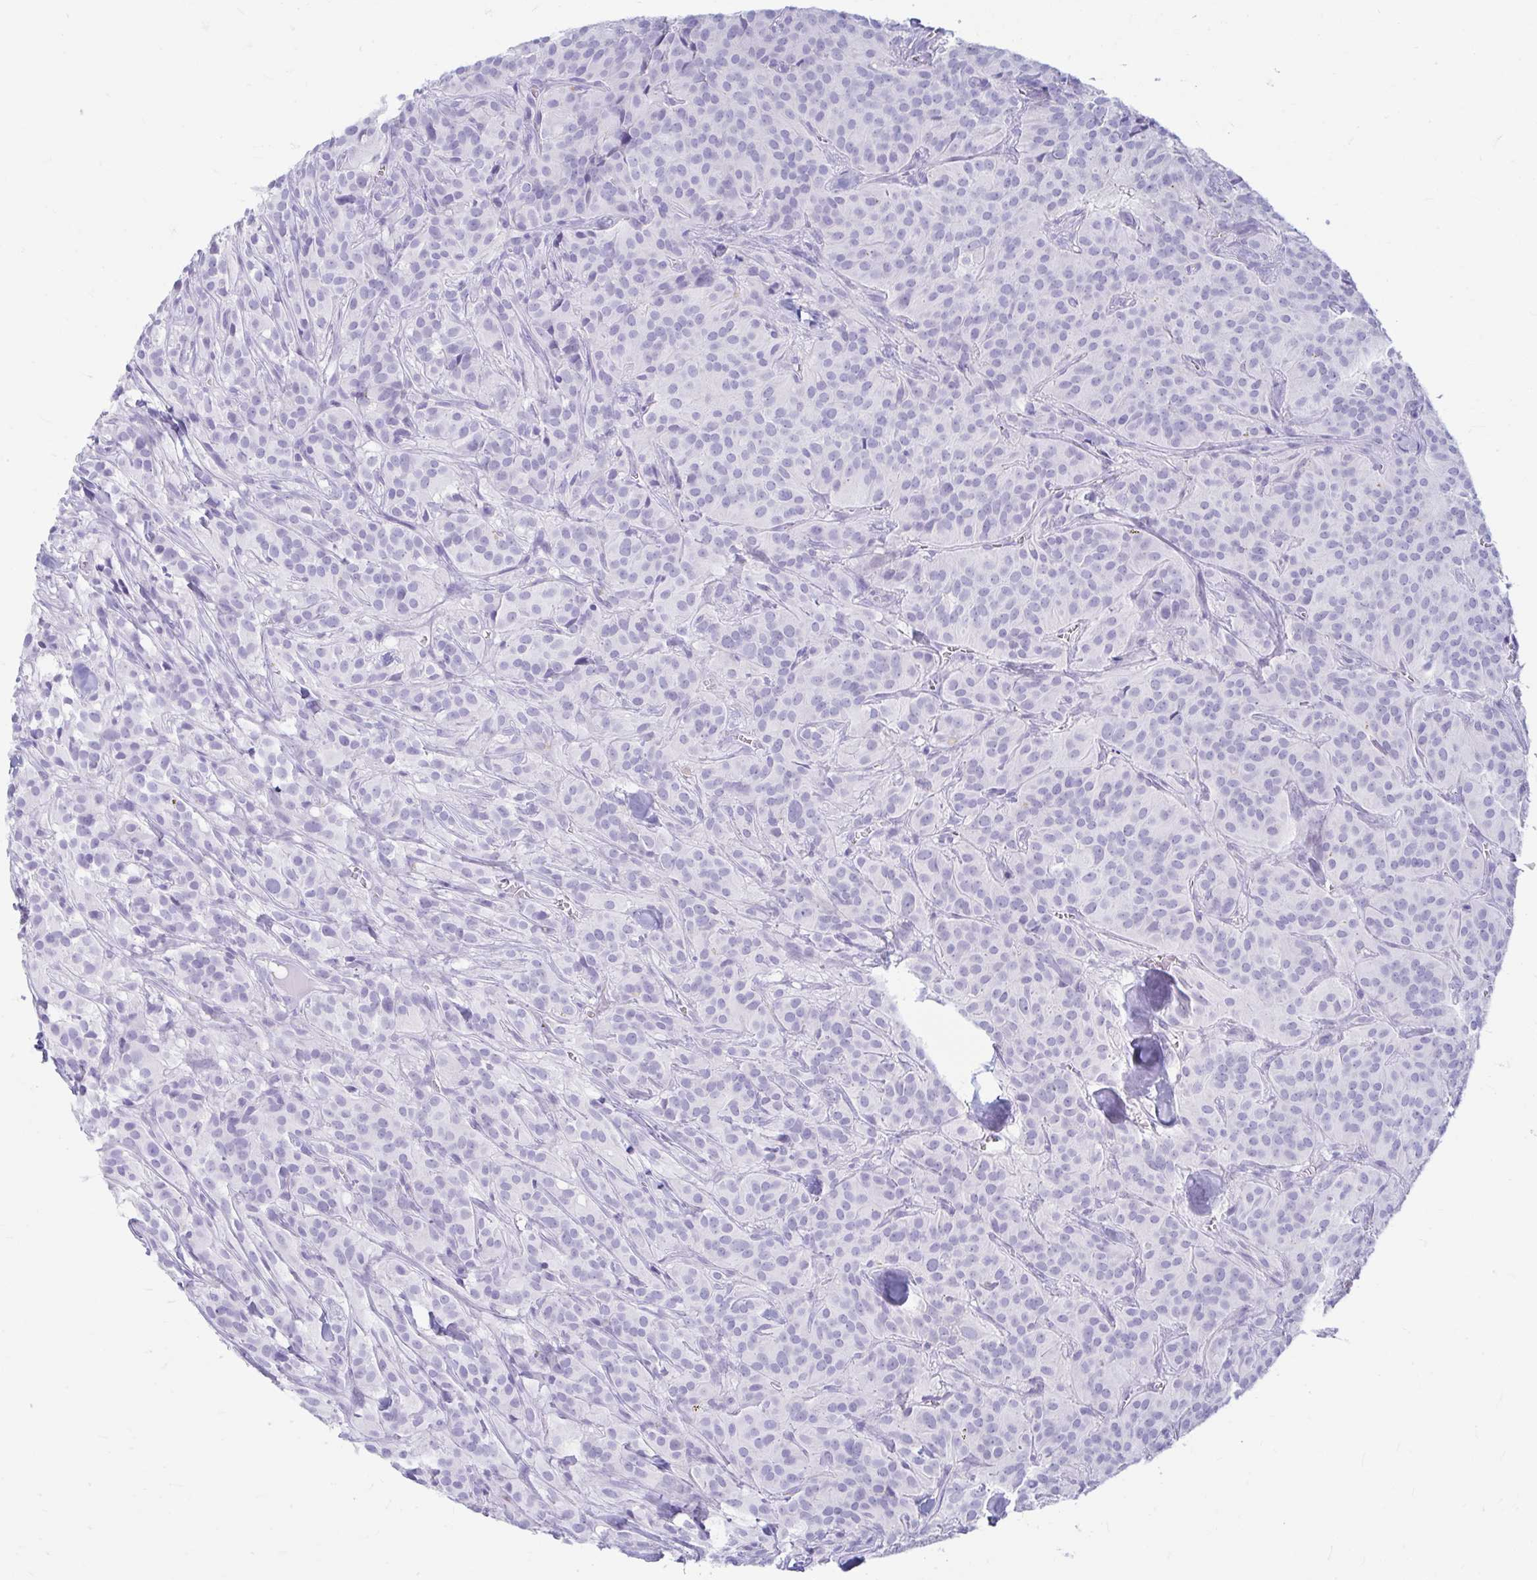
{"staining": {"intensity": "negative", "quantity": "none", "location": "none"}, "tissue": "glioma", "cell_type": "Tumor cells", "image_type": "cancer", "snomed": [{"axis": "morphology", "description": "Glioma, malignant, Low grade"}, {"axis": "topography", "description": "Brain"}], "caption": "Glioma stained for a protein using IHC displays no staining tumor cells.", "gene": "ERICH6", "patient": {"sex": "male", "age": 42}}